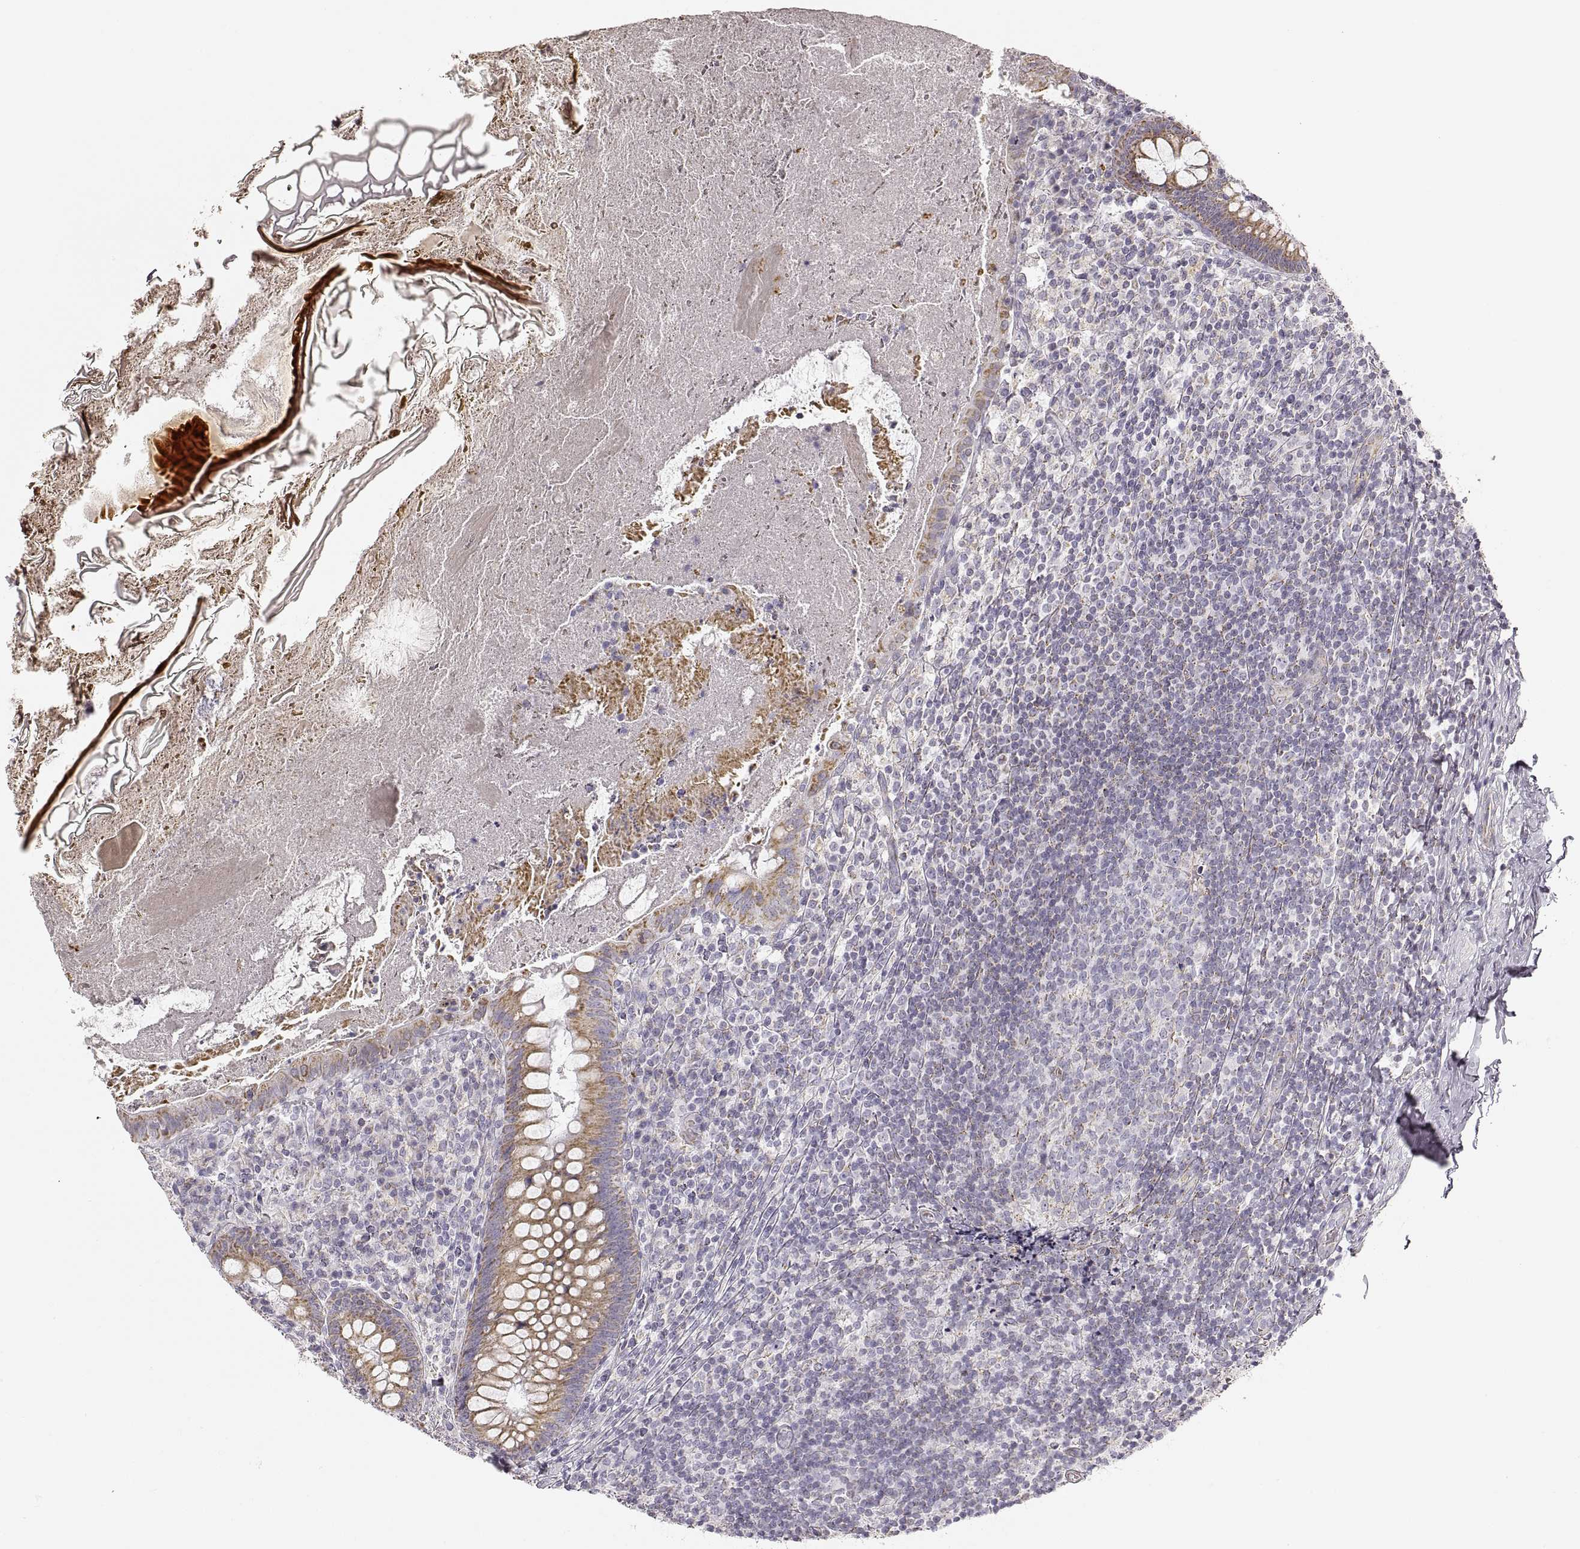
{"staining": {"intensity": "weak", "quantity": "25%-75%", "location": "cytoplasmic/membranous"}, "tissue": "appendix", "cell_type": "Glandular cells", "image_type": "normal", "snomed": [{"axis": "morphology", "description": "Normal tissue, NOS"}, {"axis": "topography", "description": "Appendix"}], "caption": "Immunohistochemistry (DAB (3,3'-diaminobenzidine)) staining of unremarkable appendix exhibits weak cytoplasmic/membranous protein expression in approximately 25%-75% of glandular cells.", "gene": "RDH13", "patient": {"sex": "male", "age": 47}}